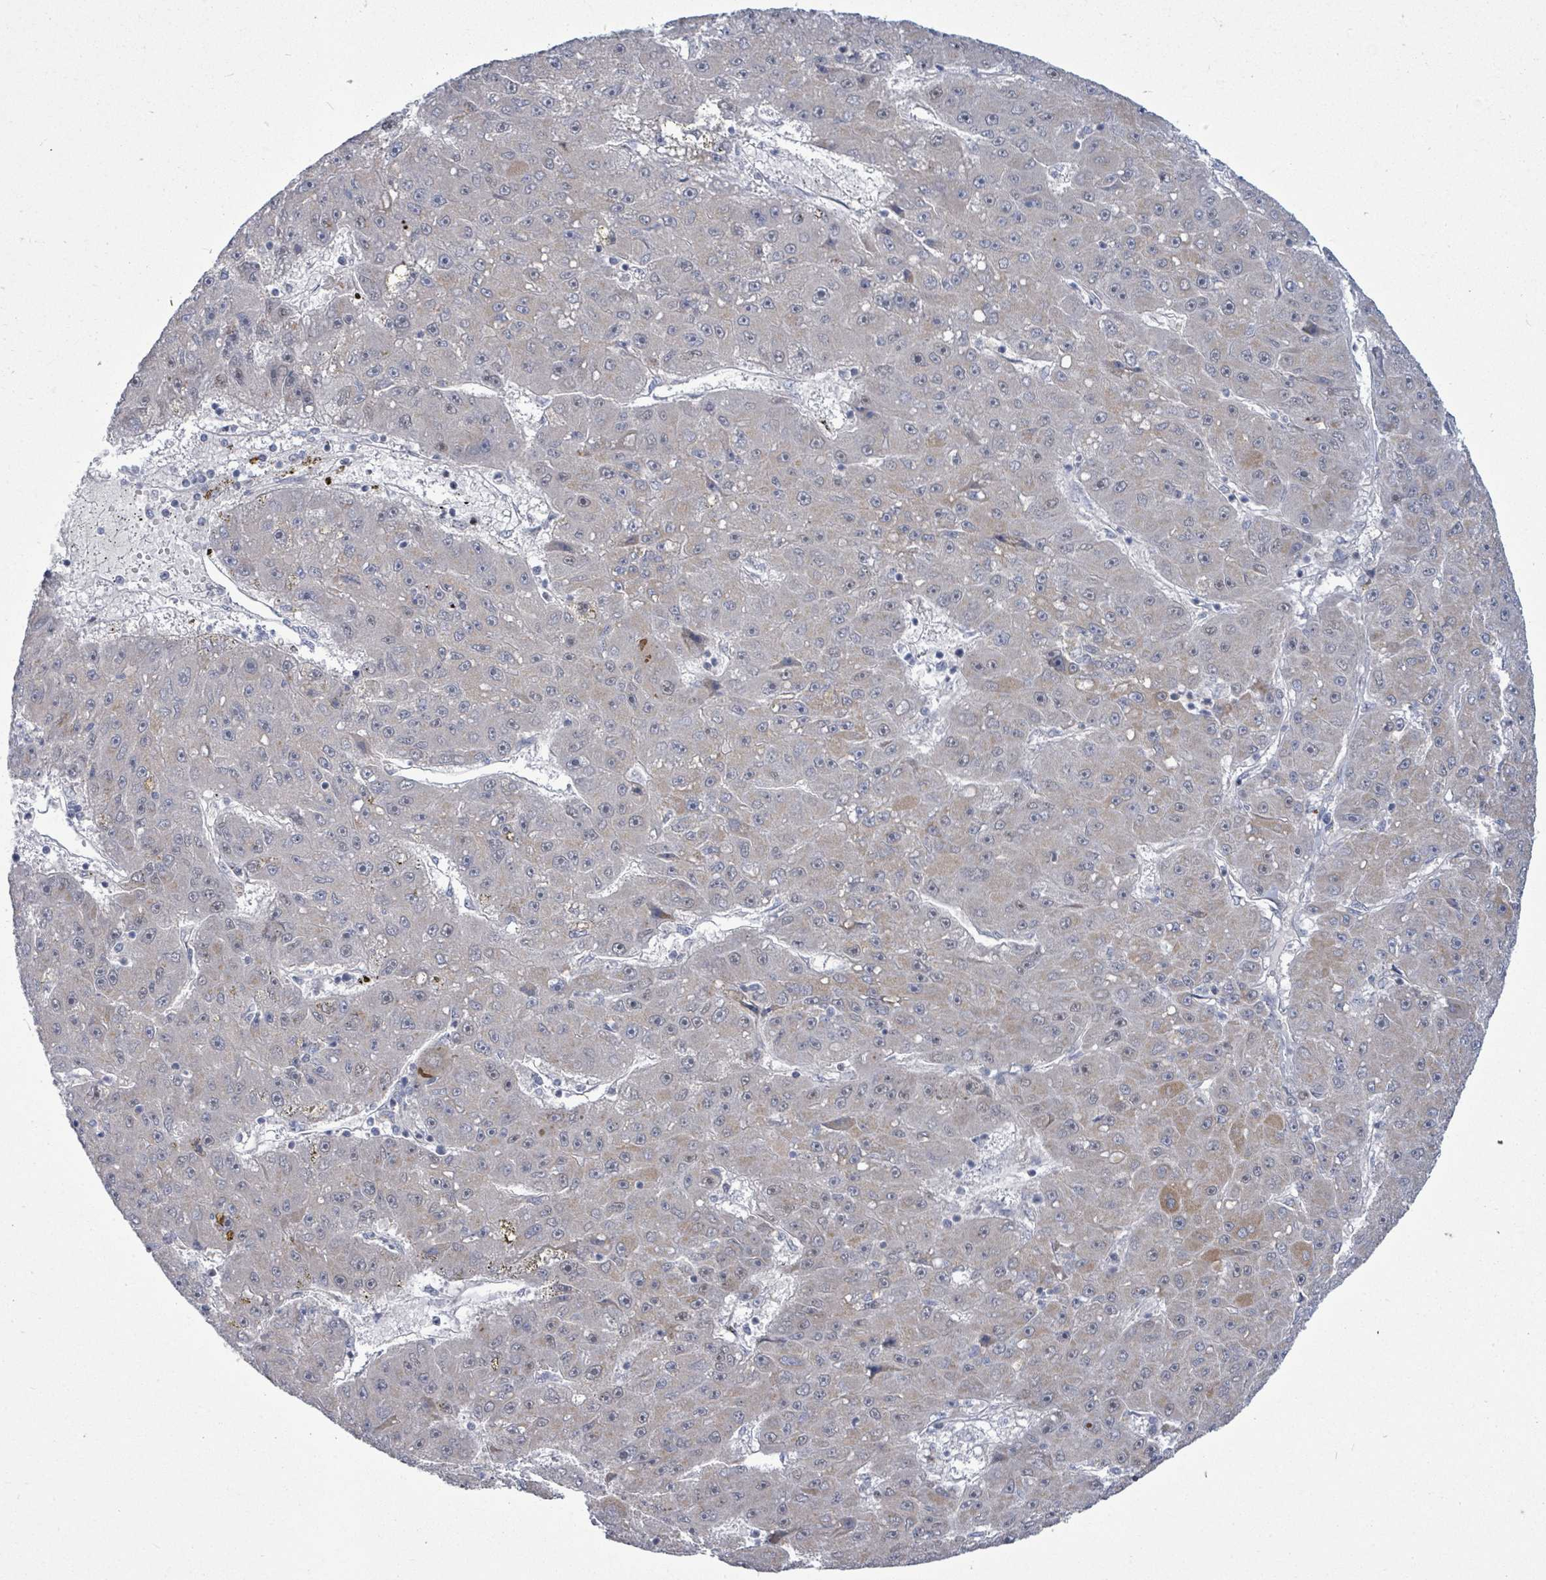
{"staining": {"intensity": "weak", "quantity": "25%-75%", "location": "cytoplasmic/membranous"}, "tissue": "liver cancer", "cell_type": "Tumor cells", "image_type": "cancer", "snomed": [{"axis": "morphology", "description": "Carcinoma, Hepatocellular, NOS"}, {"axis": "topography", "description": "Liver"}], "caption": "Liver hepatocellular carcinoma stained for a protein exhibits weak cytoplasmic/membranous positivity in tumor cells. Nuclei are stained in blue.", "gene": "ZFPM1", "patient": {"sex": "male", "age": 67}}